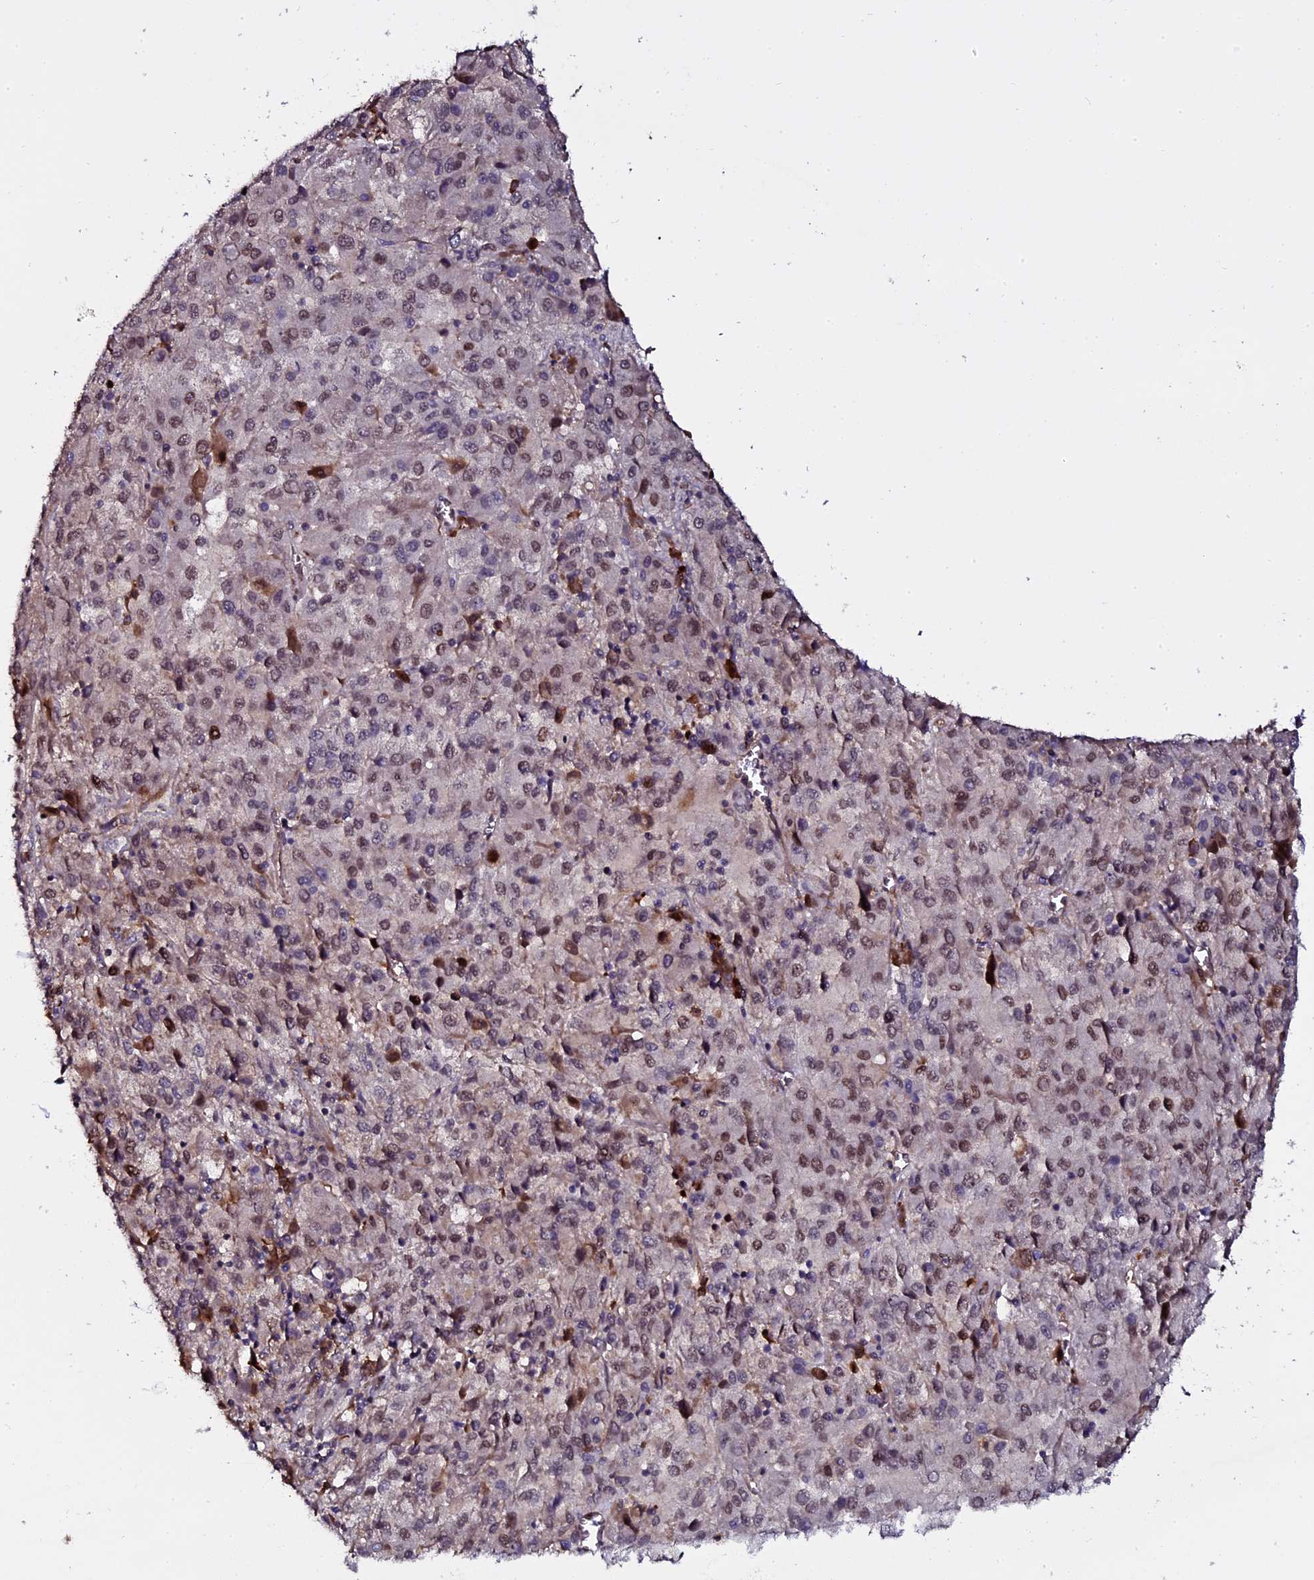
{"staining": {"intensity": "weak", "quantity": ">75%", "location": "nuclear"}, "tissue": "melanoma", "cell_type": "Tumor cells", "image_type": "cancer", "snomed": [{"axis": "morphology", "description": "Malignant melanoma, Metastatic site"}, {"axis": "topography", "description": "Lung"}], "caption": "A brown stain labels weak nuclear staining of a protein in human malignant melanoma (metastatic site) tumor cells. (Stains: DAB (3,3'-diaminobenzidine) in brown, nuclei in blue, Microscopy: brightfield microscopy at high magnification).", "gene": "LYG2", "patient": {"sex": "male", "age": 64}}